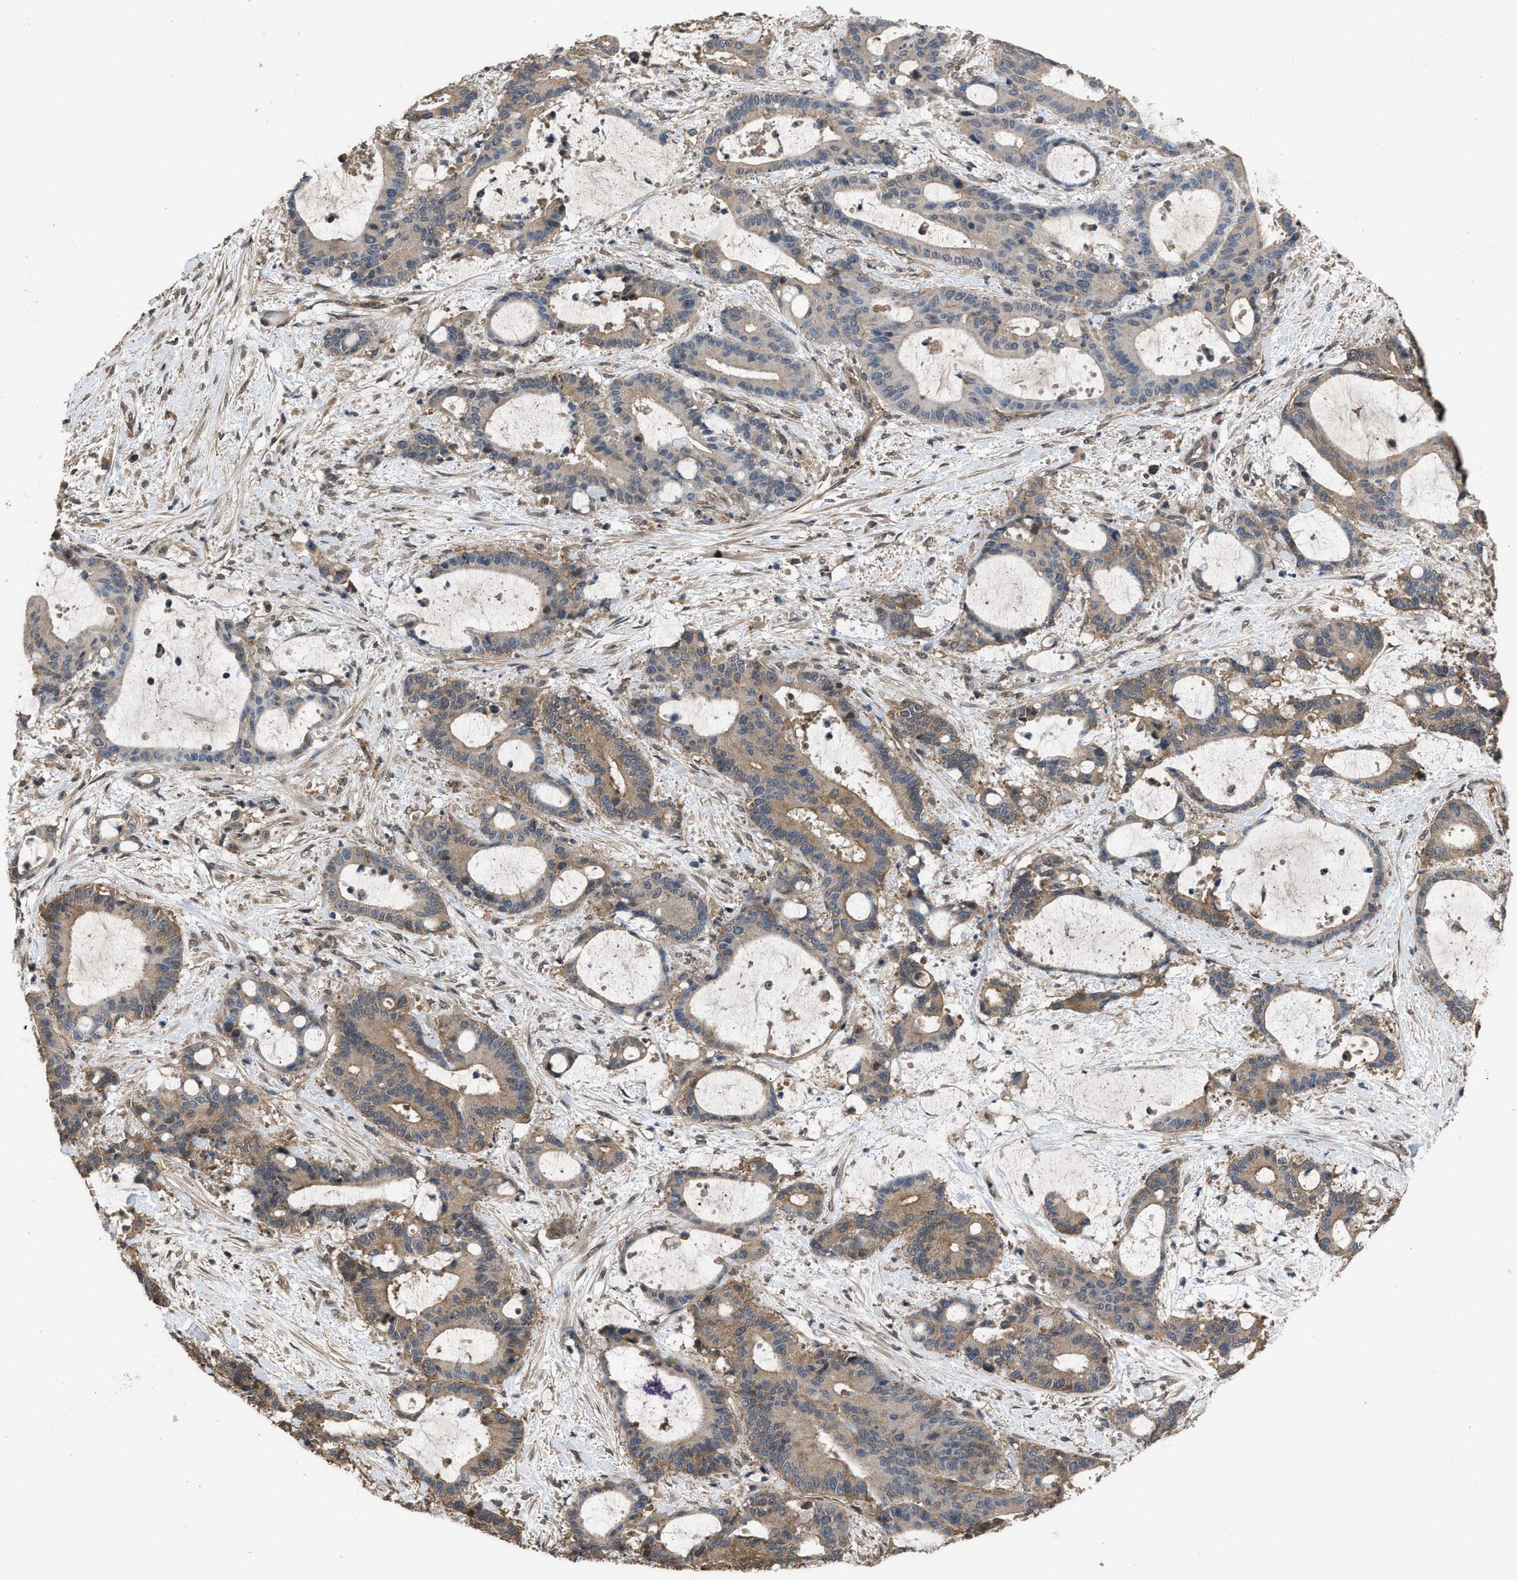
{"staining": {"intensity": "moderate", "quantity": ">75%", "location": "cytoplasmic/membranous"}, "tissue": "liver cancer", "cell_type": "Tumor cells", "image_type": "cancer", "snomed": [{"axis": "morphology", "description": "Normal tissue, NOS"}, {"axis": "morphology", "description": "Cholangiocarcinoma"}, {"axis": "topography", "description": "Liver"}, {"axis": "topography", "description": "Peripheral nerve tissue"}], "caption": "Human liver cancer stained with a protein marker displays moderate staining in tumor cells.", "gene": "UTRN", "patient": {"sex": "female", "age": 73}}